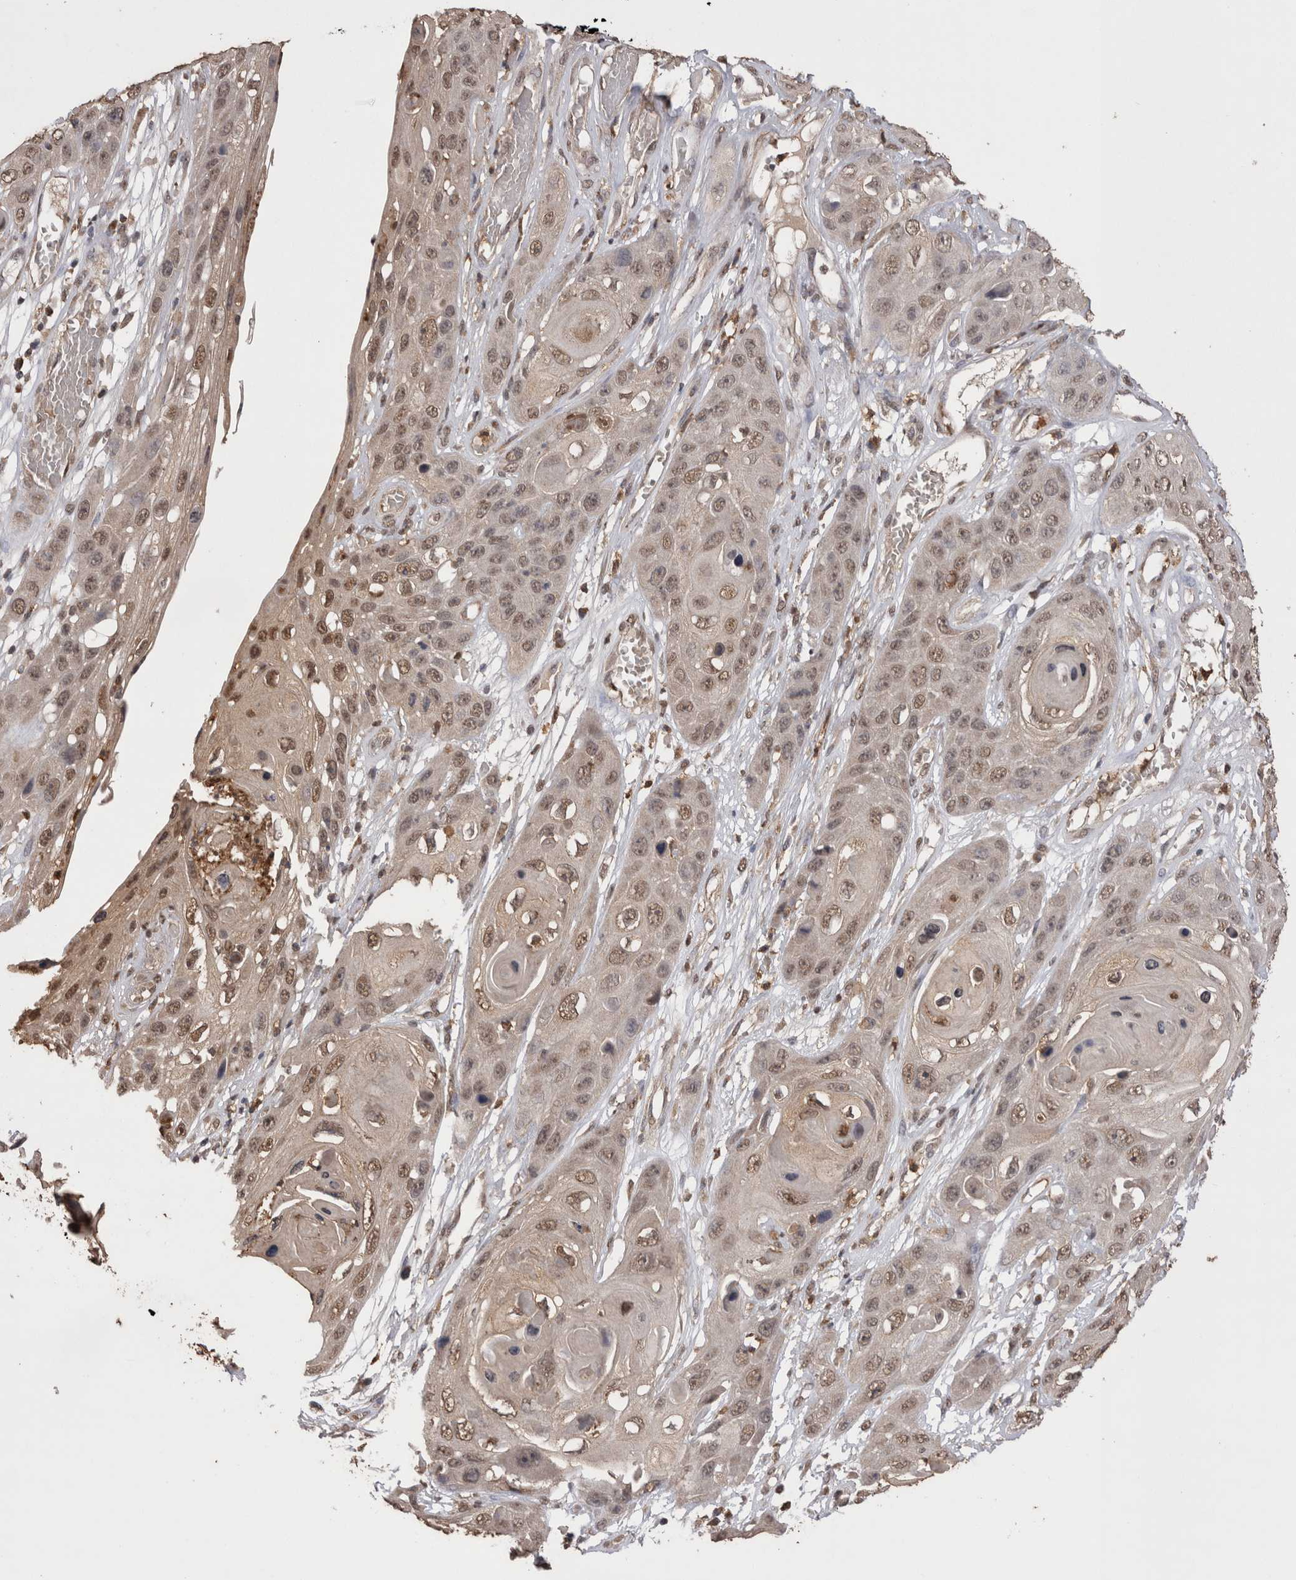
{"staining": {"intensity": "weak", "quantity": ">75%", "location": "nuclear"}, "tissue": "skin cancer", "cell_type": "Tumor cells", "image_type": "cancer", "snomed": [{"axis": "morphology", "description": "Squamous cell carcinoma, NOS"}, {"axis": "topography", "description": "Skin"}], "caption": "Tumor cells reveal low levels of weak nuclear staining in about >75% of cells in human skin cancer.", "gene": "GRK5", "patient": {"sex": "male", "age": 55}}